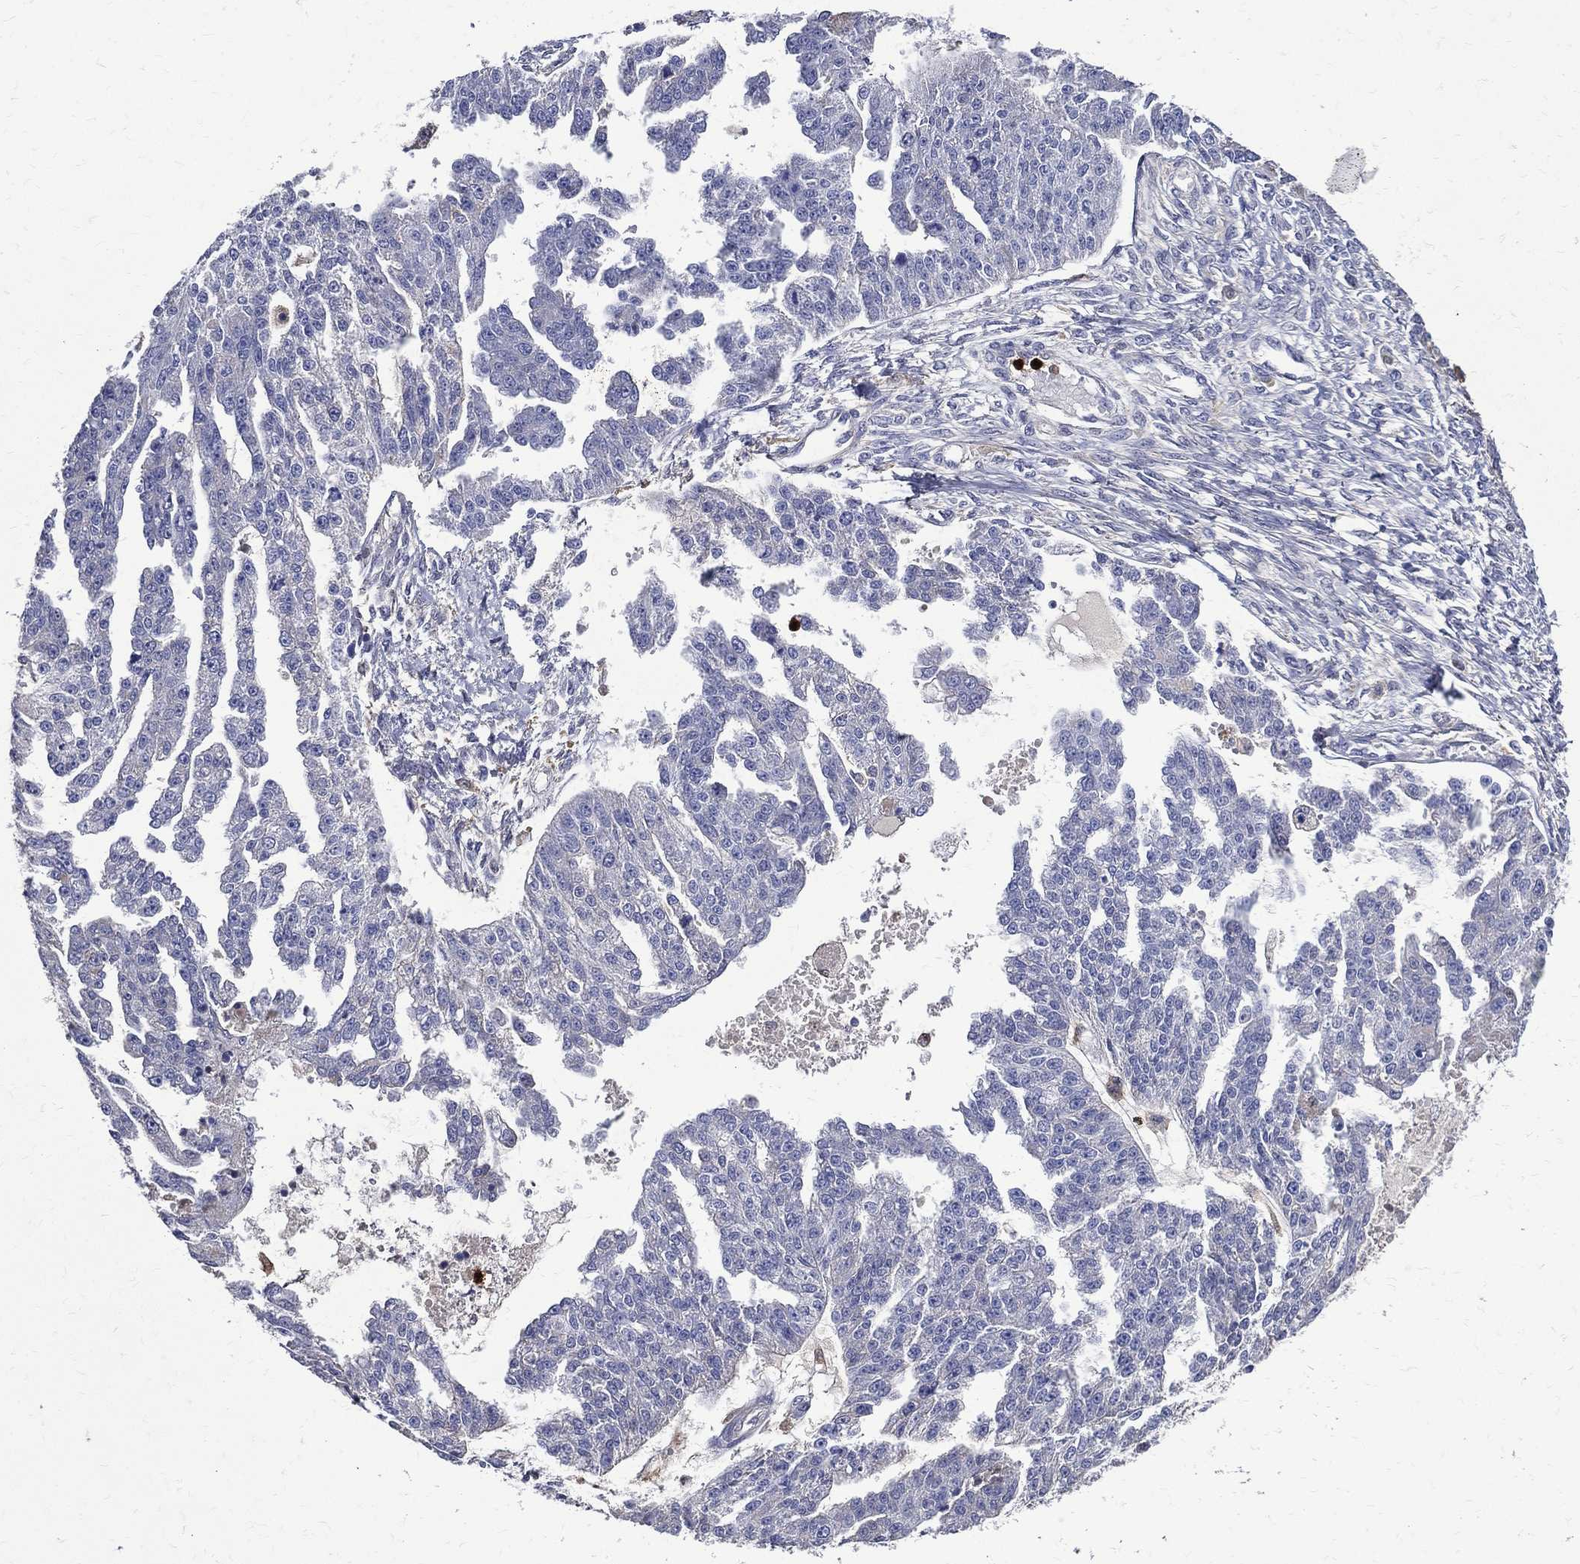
{"staining": {"intensity": "negative", "quantity": "none", "location": "none"}, "tissue": "ovarian cancer", "cell_type": "Tumor cells", "image_type": "cancer", "snomed": [{"axis": "morphology", "description": "Cystadenocarcinoma, serous, NOS"}, {"axis": "topography", "description": "Ovary"}], "caption": "DAB immunohistochemical staining of ovarian cancer (serous cystadenocarcinoma) reveals no significant positivity in tumor cells. Brightfield microscopy of immunohistochemistry stained with DAB (brown) and hematoxylin (blue), captured at high magnification.", "gene": "GPR171", "patient": {"sex": "female", "age": 58}}